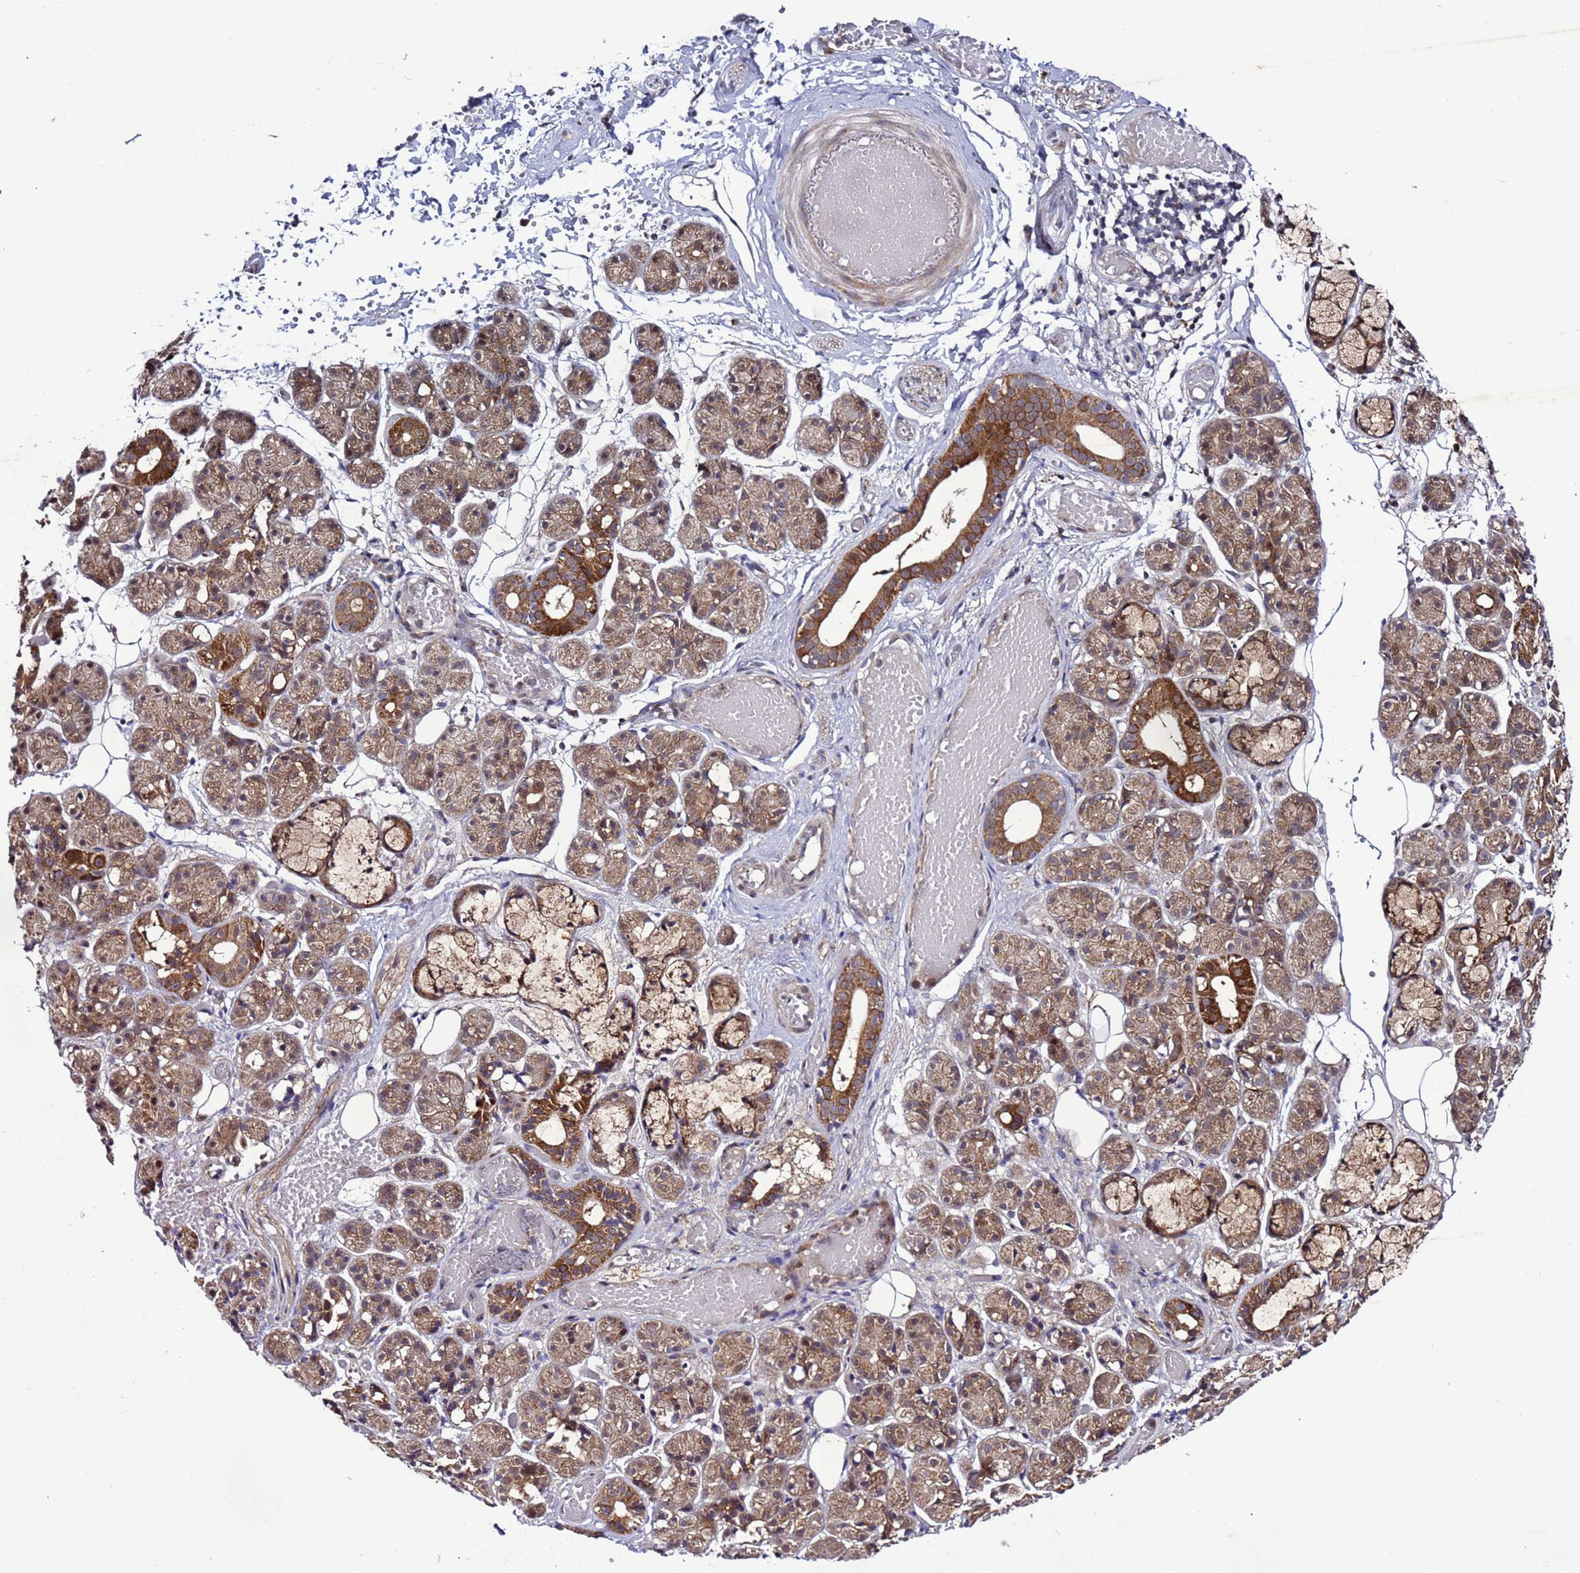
{"staining": {"intensity": "strong", "quantity": "25%-75%", "location": "cytoplasmic/membranous"}, "tissue": "salivary gland", "cell_type": "Glandular cells", "image_type": "normal", "snomed": [{"axis": "morphology", "description": "Normal tissue, NOS"}, {"axis": "topography", "description": "Salivary gland"}], "caption": "Protein analysis of benign salivary gland displays strong cytoplasmic/membranous positivity in approximately 25%-75% of glandular cells. The protein is stained brown, and the nuclei are stained in blue (DAB (3,3'-diaminobenzidine) IHC with brightfield microscopy, high magnification).", "gene": "TMEM176B", "patient": {"sex": "male", "age": 63}}